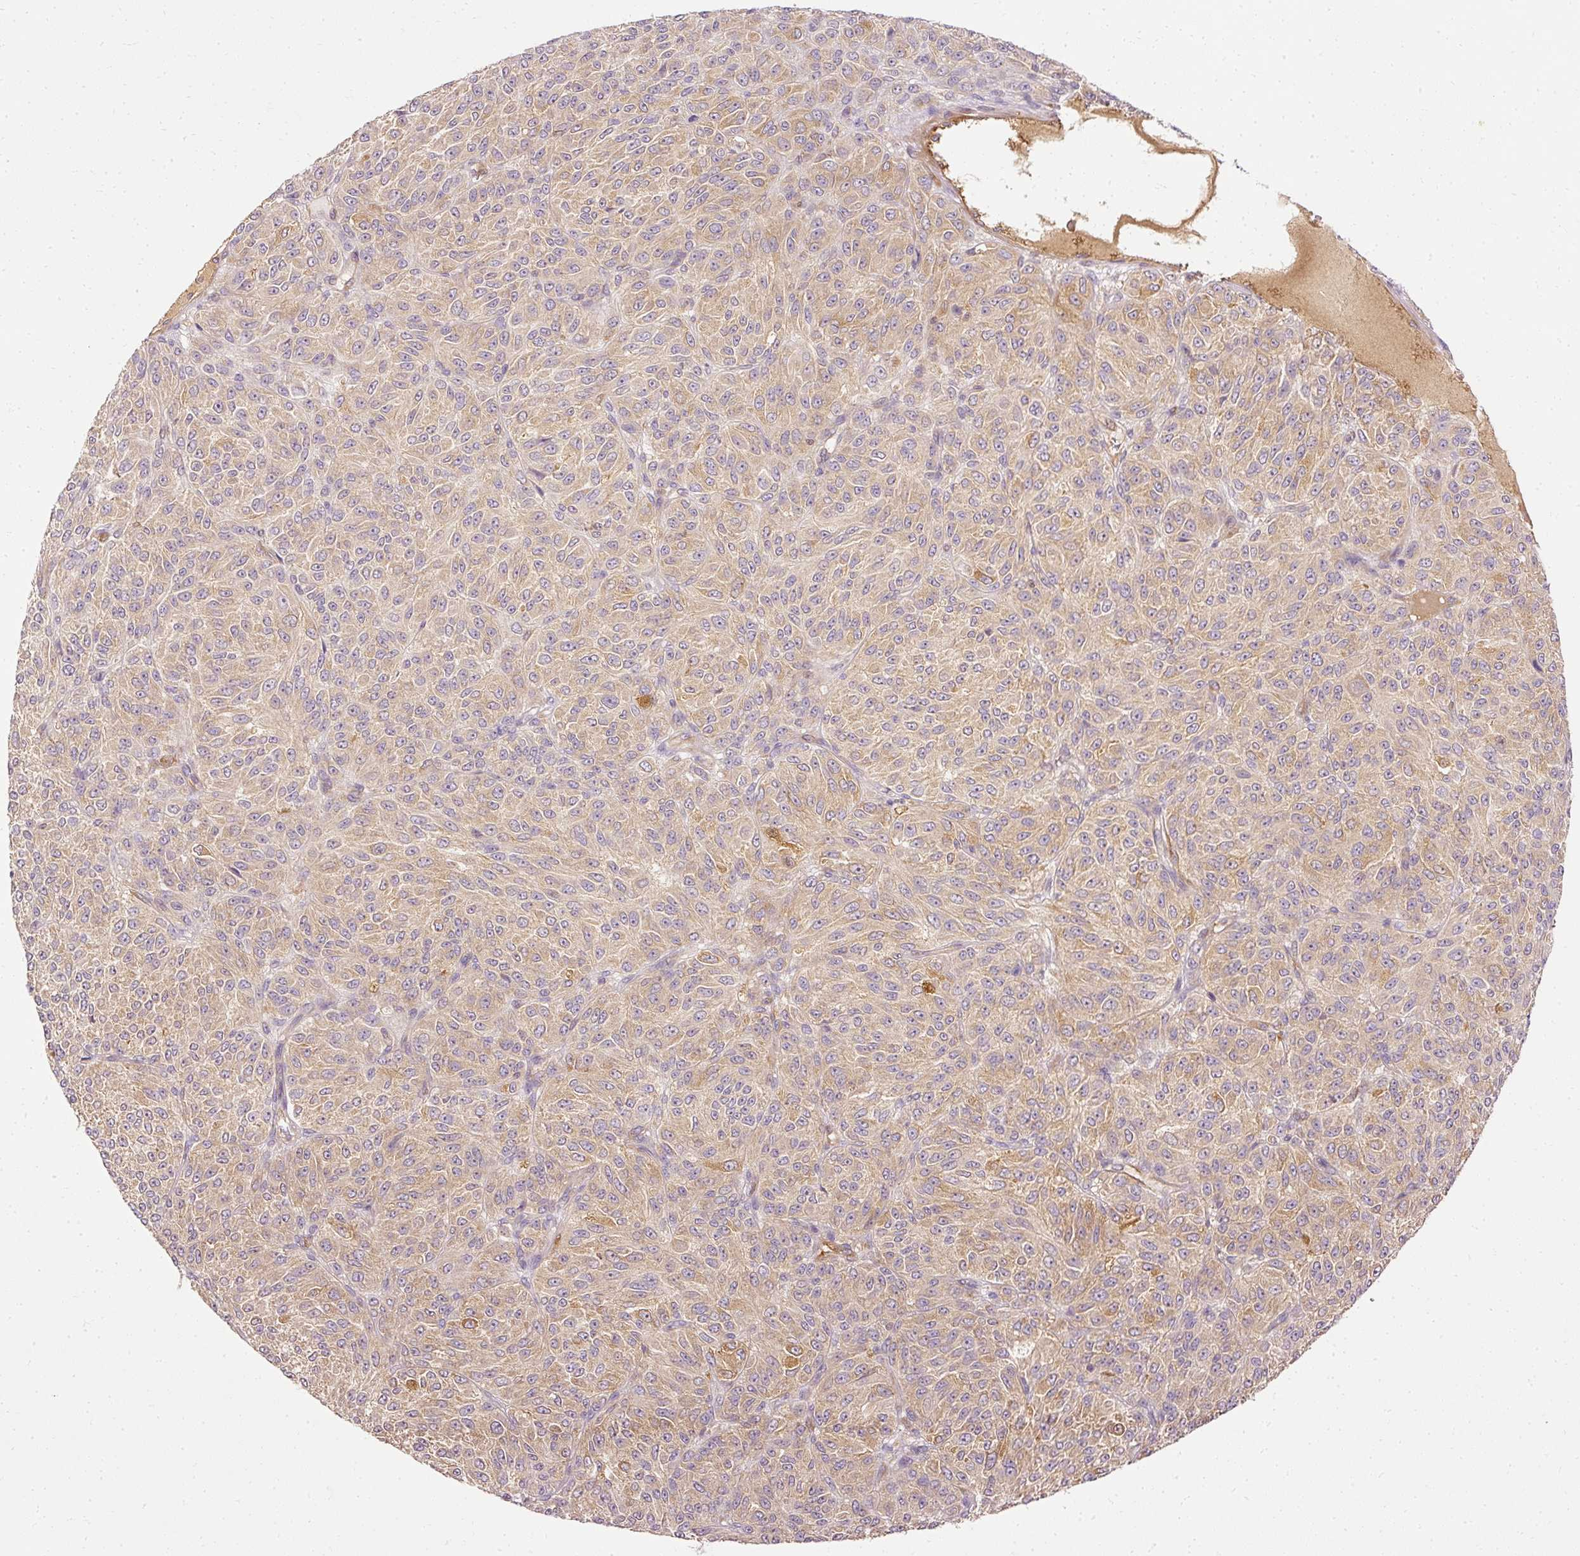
{"staining": {"intensity": "weak", "quantity": ">75%", "location": "cytoplasmic/membranous"}, "tissue": "melanoma", "cell_type": "Tumor cells", "image_type": "cancer", "snomed": [{"axis": "morphology", "description": "Malignant melanoma, Metastatic site"}, {"axis": "topography", "description": "Brain"}], "caption": "IHC (DAB (3,3'-diaminobenzidine)) staining of human malignant melanoma (metastatic site) exhibits weak cytoplasmic/membranous protein staining in approximately >75% of tumor cells. (DAB (3,3'-diaminobenzidine) IHC with brightfield microscopy, high magnification).", "gene": "ARMH3", "patient": {"sex": "female", "age": 56}}